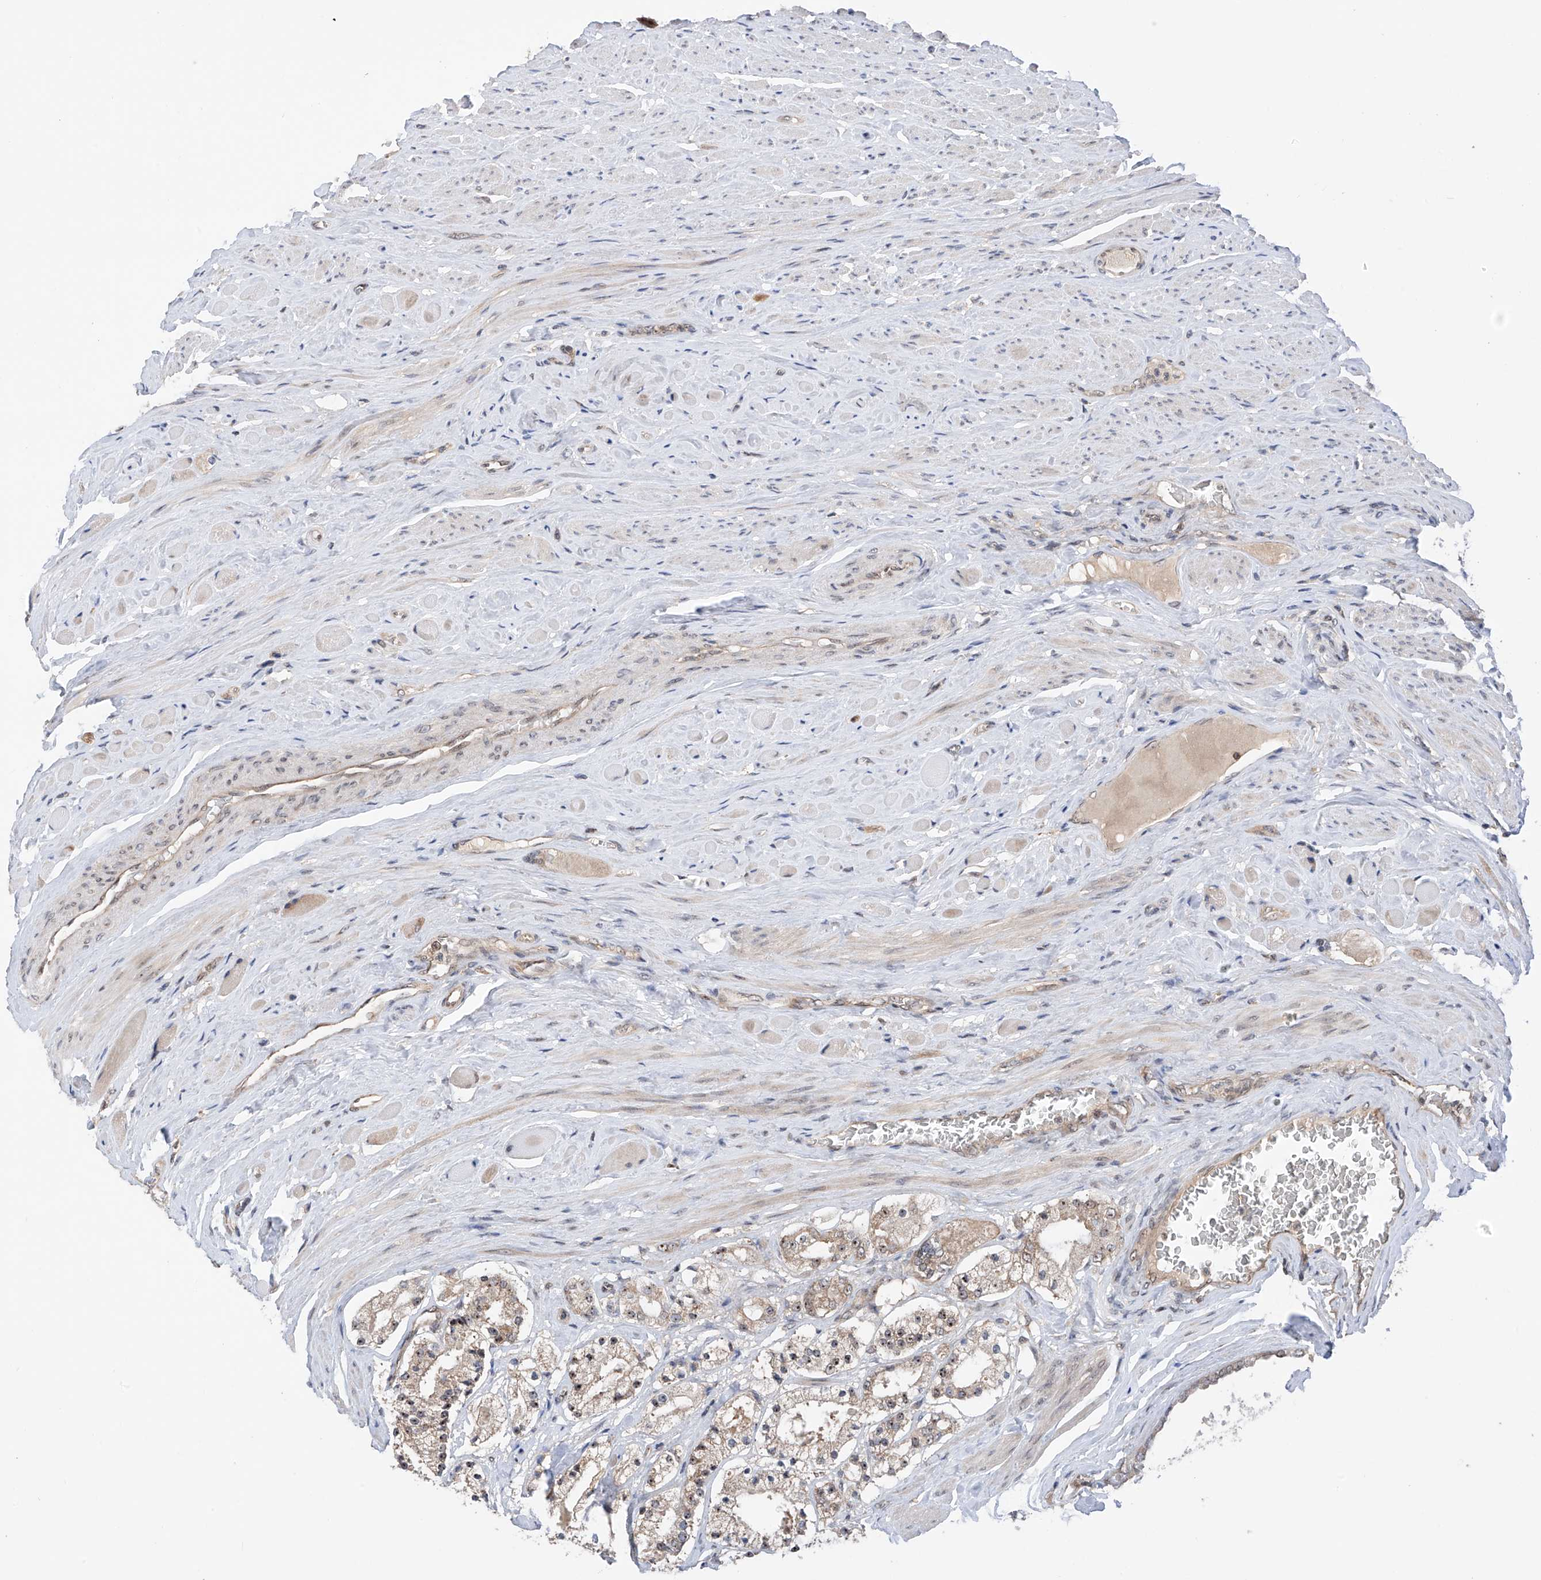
{"staining": {"intensity": "weak", "quantity": "25%-75%", "location": "cytoplasmic/membranous,nuclear"}, "tissue": "prostate cancer", "cell_type": "Tumor cells", "image_type": "cancer", "snomed": [{"axis": "morphology", "description": "Adenocarcinoma, High grade"}, {"axis": "topography", "description": "Prostate"}], "caption": "Prostate cancer (high-grade adenocarcinoma) stained with a brown dye reveals weak cytoplasmic/membranous and nuclear positive expression in approximately 25%-75% of tumor cells.", "gene": "C1orf131", "patient": {"sex": "male", "age": 64}}